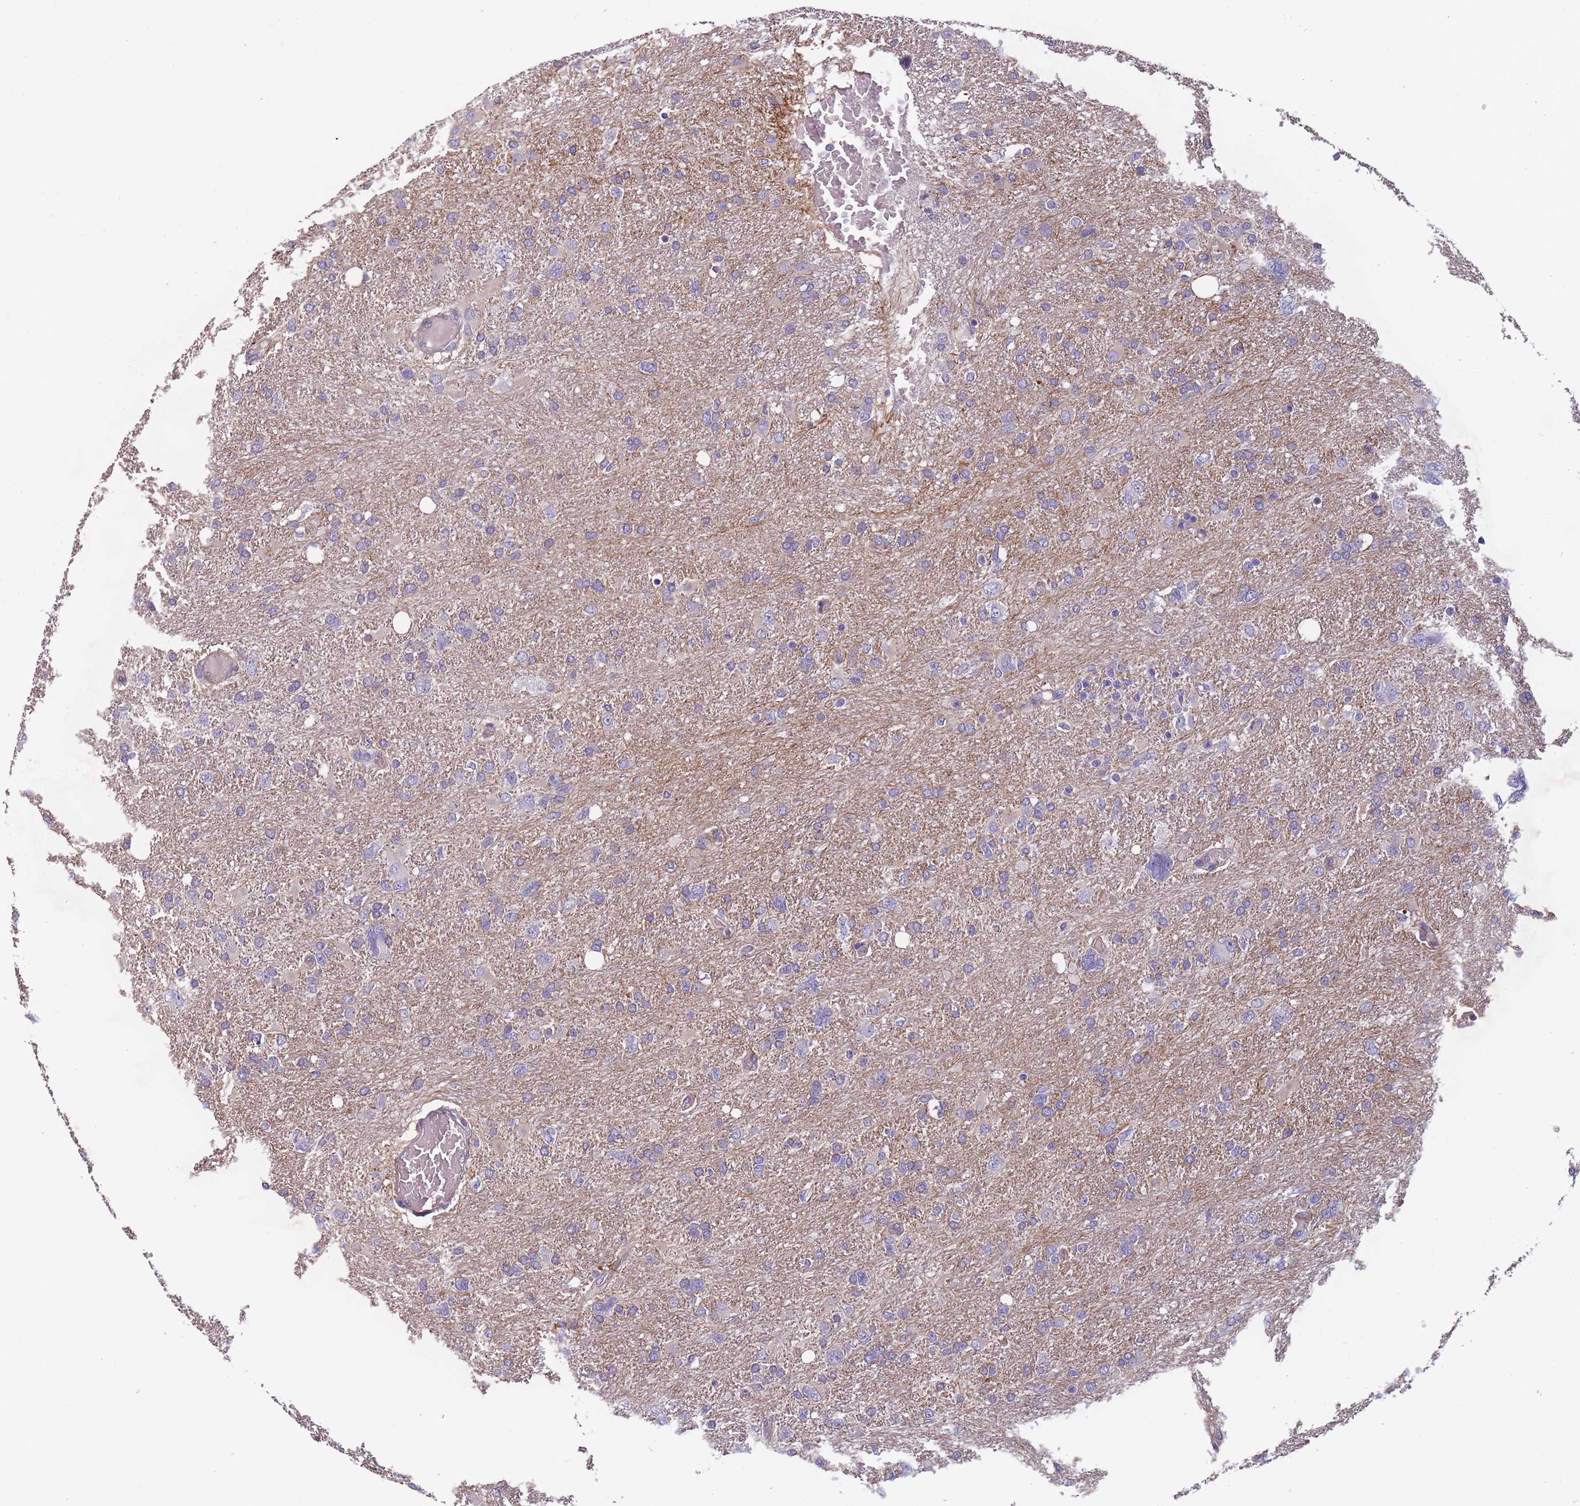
{"staining": {"intensity": "negative", "quantity": "none", "location": "none"}, "tissue": "glioma", "cell_type": "Tumor cells", "image_type": "cancer", "snomed": [{"axis": "morphology", "description": "Glioma, malignant, High grade"}, {"axis": "topography", "description": "Brain"}], "caption": "A micrograph of glioma stained for a protein demonstrates no brown staining in tumor cells.", "gene": "FAM83F", "patient": {"sex": "male", "age": 61}}